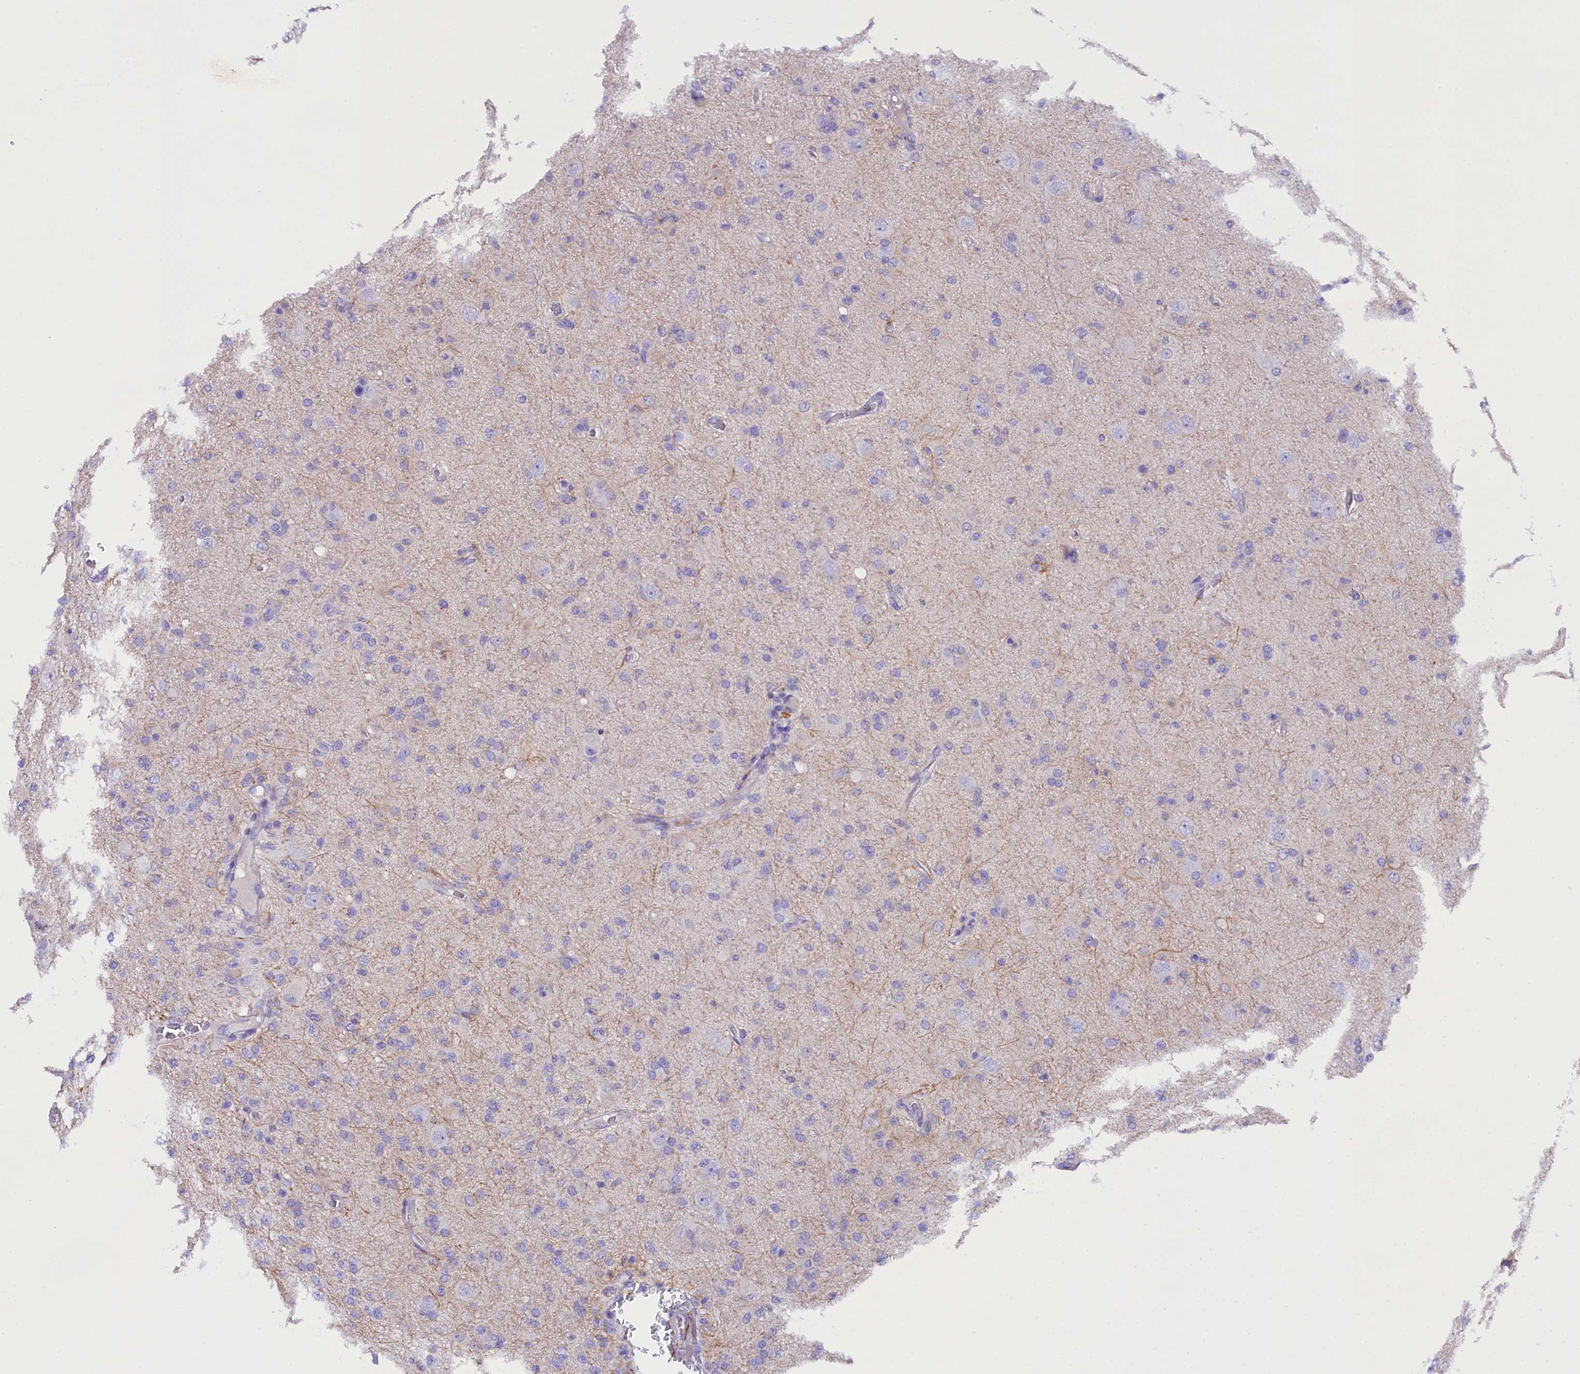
{"staining": {"intensity": "negative", "quantity": "none", "location": "none"}, "tissue": "glioma", "cell_type": "Tumor cells", "image_type": "cancer", "snomed": [{"axis": "morphology", "description": "Glioma, malignant, High grade"}, {"axis": "topography", "description": "Brain"}], "caption": "IHC histopathology image of human glioma stained for a protein (brown), which exhibits no positivity in tumor cells.", "gene": "SOD3", "patient": {"sex": "female", "age": 57}}